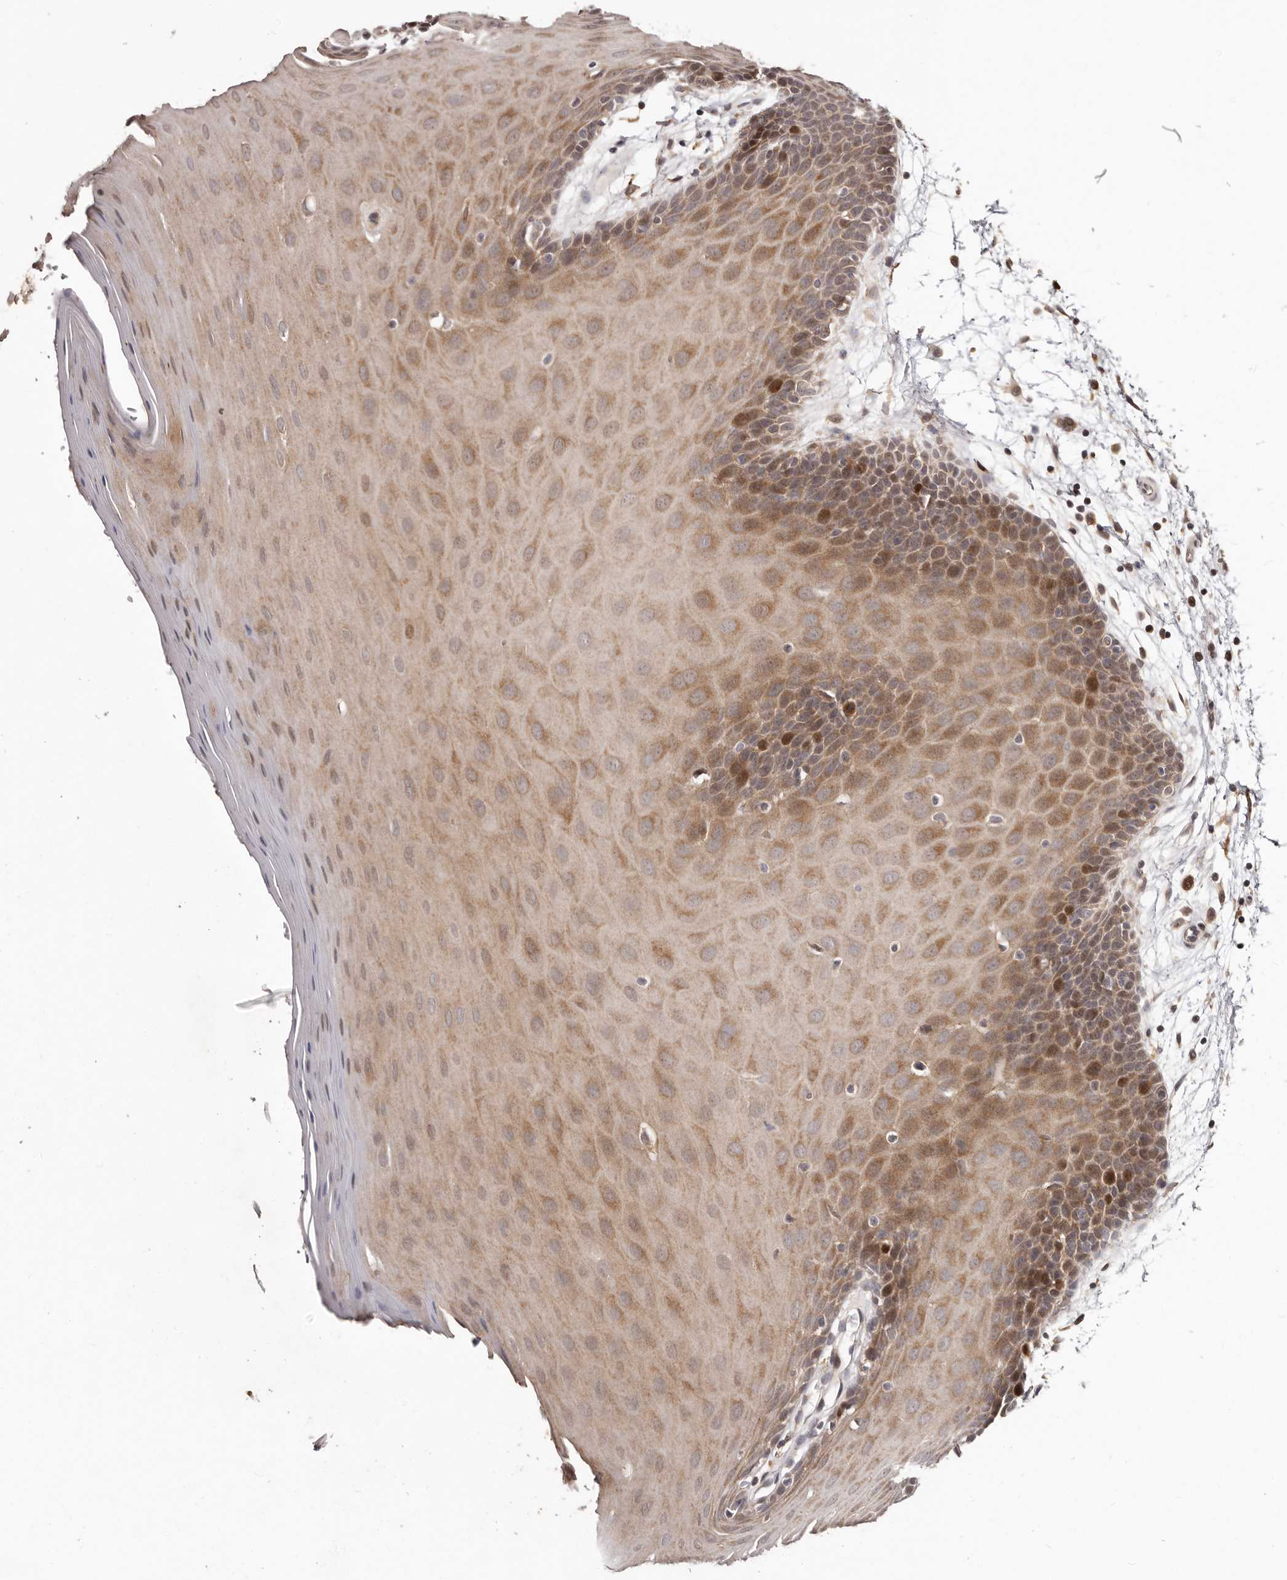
{"staining": {"intensity": "moderate", "quantity": ">75%", "location": "cytoplasmic/membranous,nuclear"}, "tissue": "oral mucosa", "cell_type": "Squamous epithelial cells", "image_type": "normal", "snomed": [{"axis": "morphology", "description": "Normal tissue, NOS"}, {"axis": "morphology", "description": "Squamous cell carcinoma, NOS"}, {"axis": "topography", "description": "Skeletal muscle"}, {"axis": "topography", "description": "Oral tissue"}, {"axis": "topography", "description": "Salivary gland"}, {"axis": "topography", "description": "Head-Neck"}], "caption": "A brown stain highlights moderate cytoplasmic/membranous,nuclear positivity of a protein in squamous epithelial cells of normal human oral mucosa. (DAB (3,3'-diaminobenzidine) = brown stain, brightfield microscopy at high magnification).", "gene": "RNF187", "patient": {"sex": "male", "age": 54}}